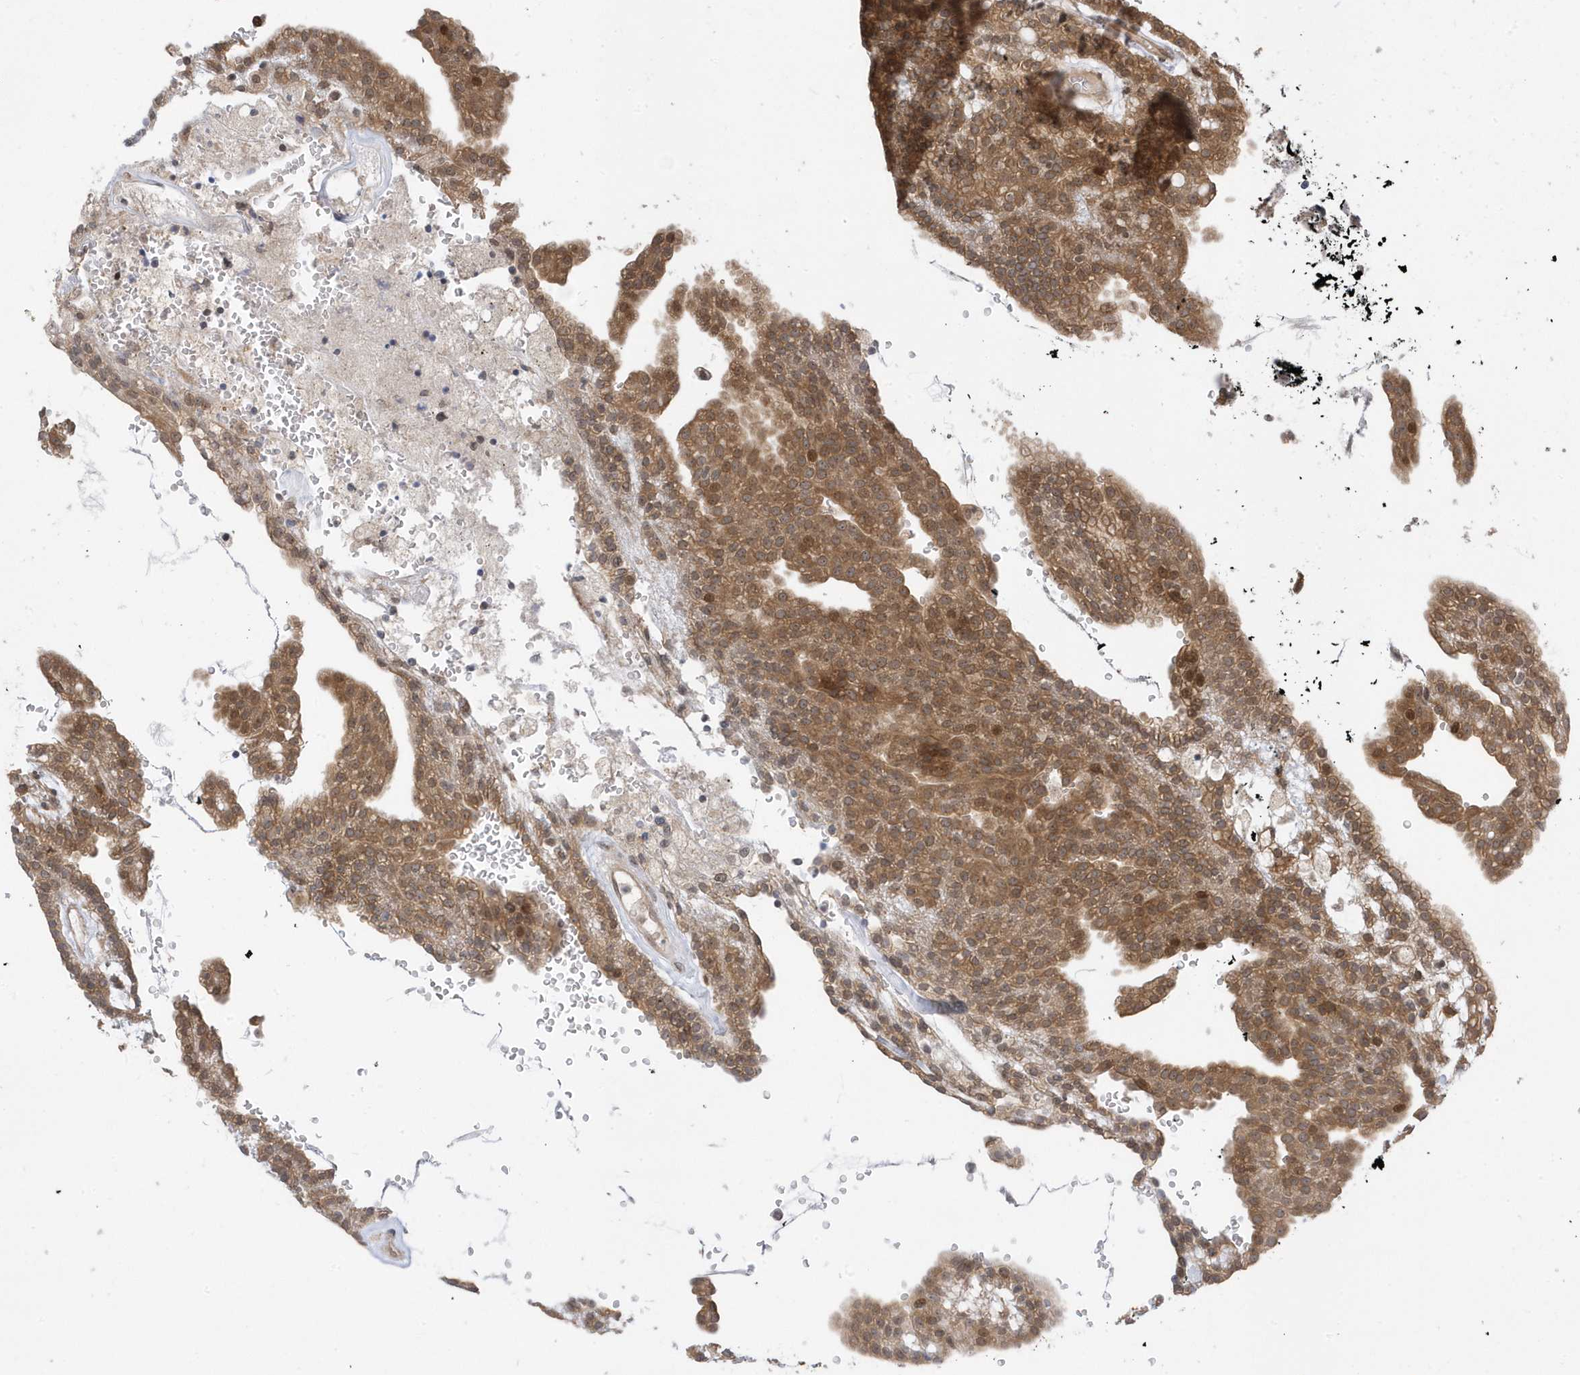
{"staining": {"intensity": "moderate", "quantity": ">75%", "location": "cytoplasmic/membranous,nuclear"}, "tissue": "renal cancer", "cell_type": "Tumor cells", "image_type": "cancer", "snomed": [{"axis": "morphology", "description": "Adenocarcinoma, NOS"}, {"axis": "topography", "description": "Kidney"}], "caption": "Renal adenocarcinoma tissue exhibits moderate cytoplasmic/membranous and nuclear positivity in approximately >75% of tumor cells, visualized by immunohistochemistry.", "gene": "USP53", "patient": {"sex": "male", "age": 63}}